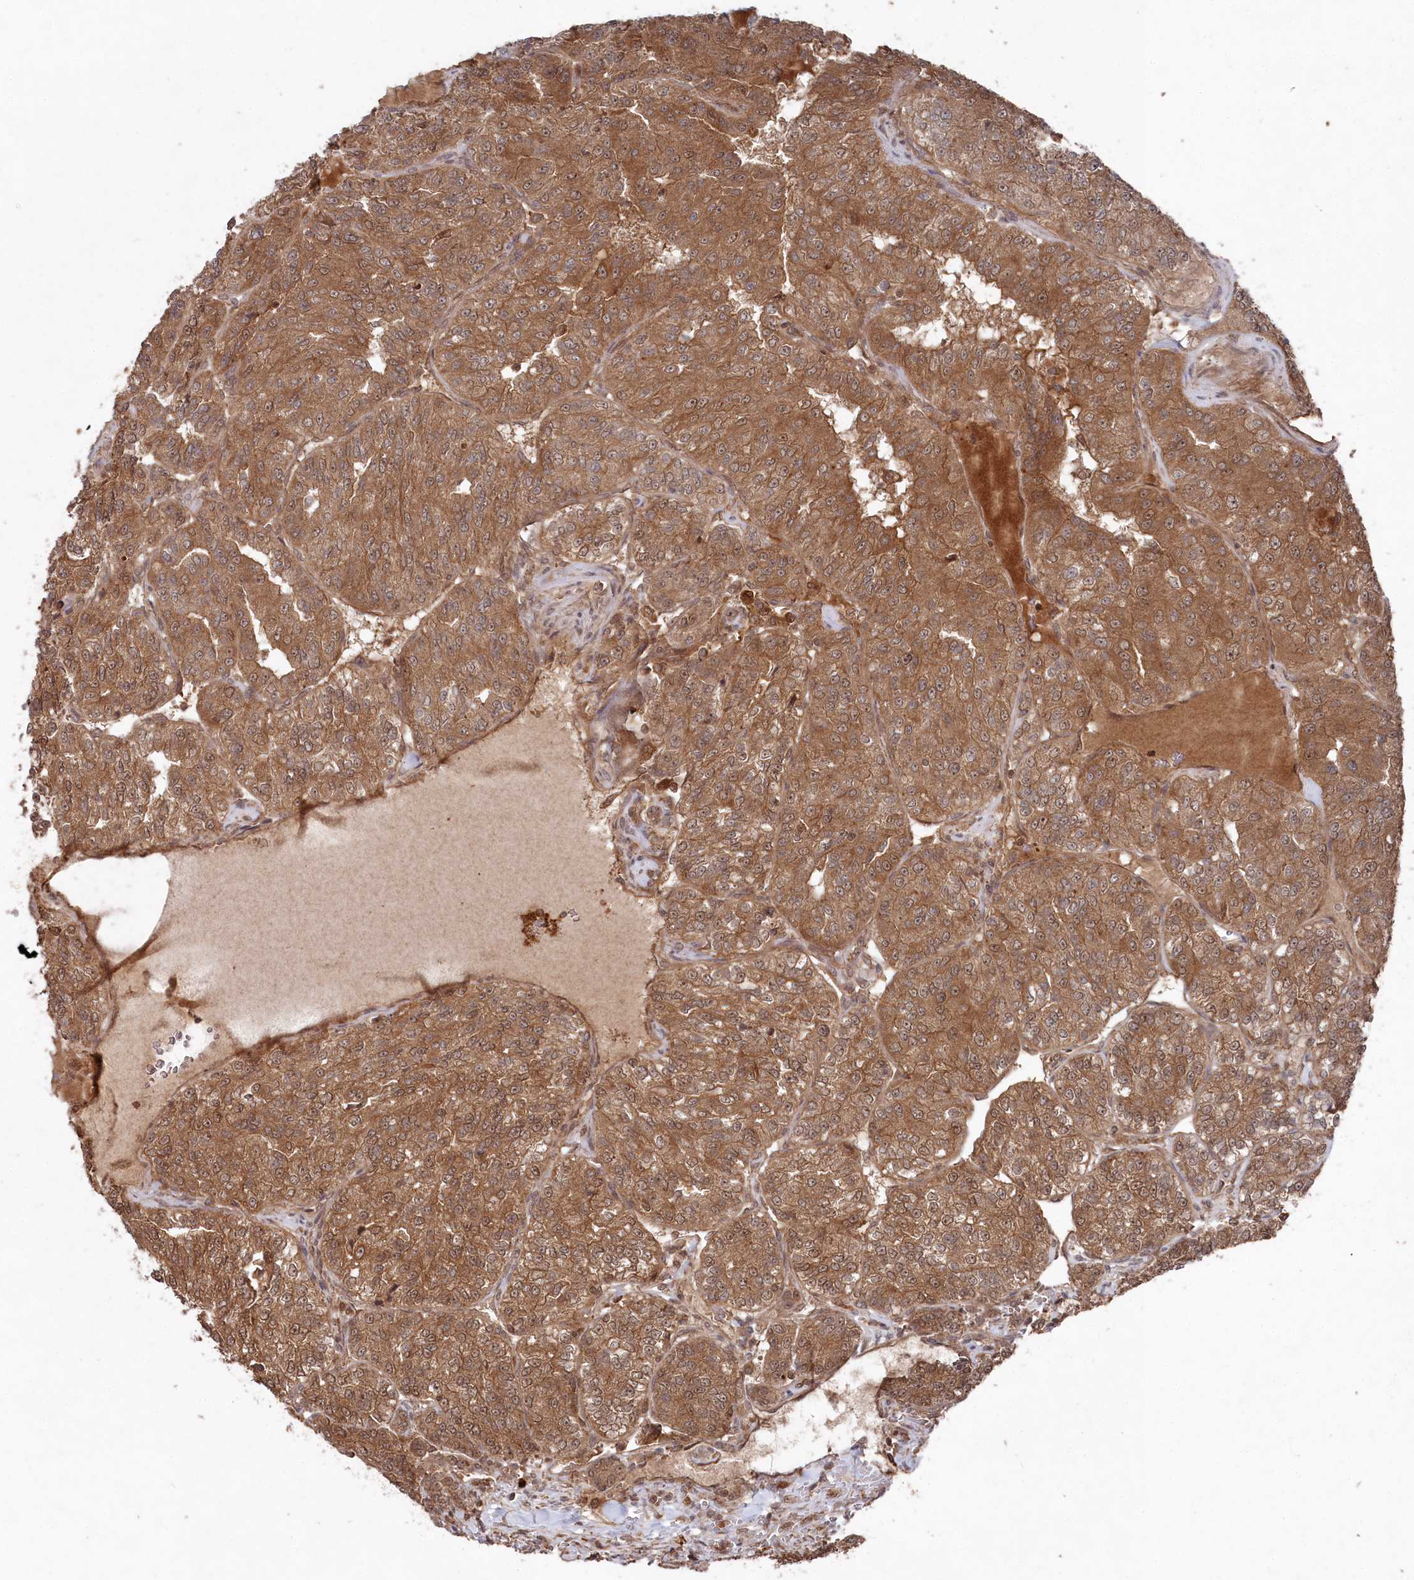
{"staining": {"intensity": "moderate", "quantity": ">75%", "location": "cytoplasmic/membranous,nuclear"}, "tissue": "renal cancer", "cell_type": "Tumor cells", "image_type": "cancer", "snomed": [{"axis": "morphology", "description": "Adenocarcinoma, NOS"}, {"axis": "topography", "description": "Kidney"}], "caption": "IHC micrograph of neoplastic tissue: adenocarcinoma (renal) stained using immunohistochemistry (IHC) exhibits medium levels of moderate protein expression localized specifically in the cytoplasmic/membranous and nuclear of tumor cells, appearing as a cytoplasmic/membranous and nuclear brown color.", "gene": "BORCS7", "patient": {"sex": "female", "age": 63}}